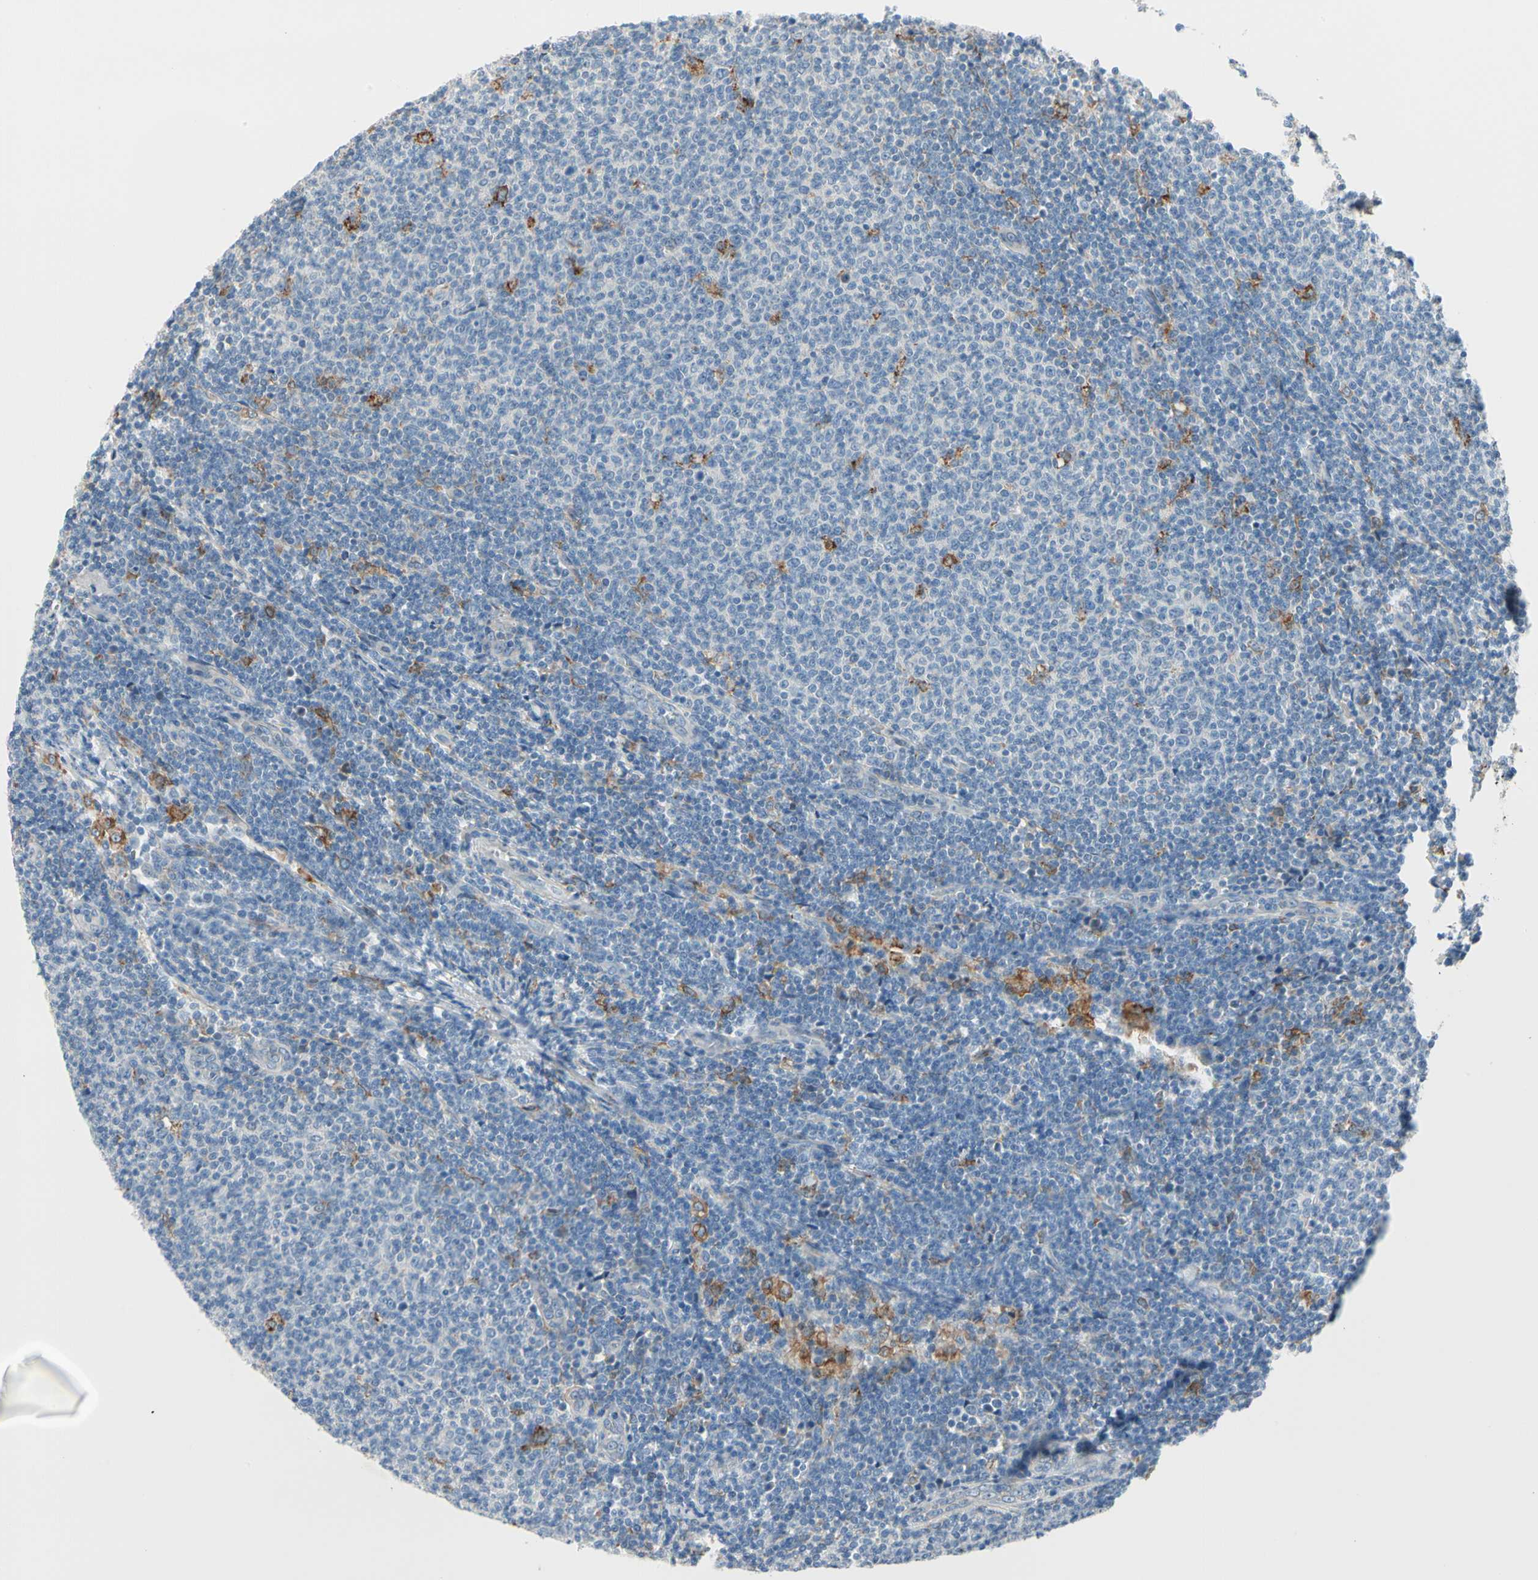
{"staining": {"intensity": "negative", "quantity": "none", "location": "none"}, "tissue": "lymphoma", "cell_type": "Tumor cells", "image_type": "cancer", "snomed": [{"axis": "morphology", "description": "Malignant lymphoma, non-Hodgkin's type, Low grade"}, {"axis": "topography", "description": "Lymph node"}], "caption": "The histopathology image demonstrates no significant staining in tumor cells of low-grade malignant lymphoma, non-Hodgkin's type.", "gene": "LRPAP1", "patient": {"sex": "male", "age": 66}}